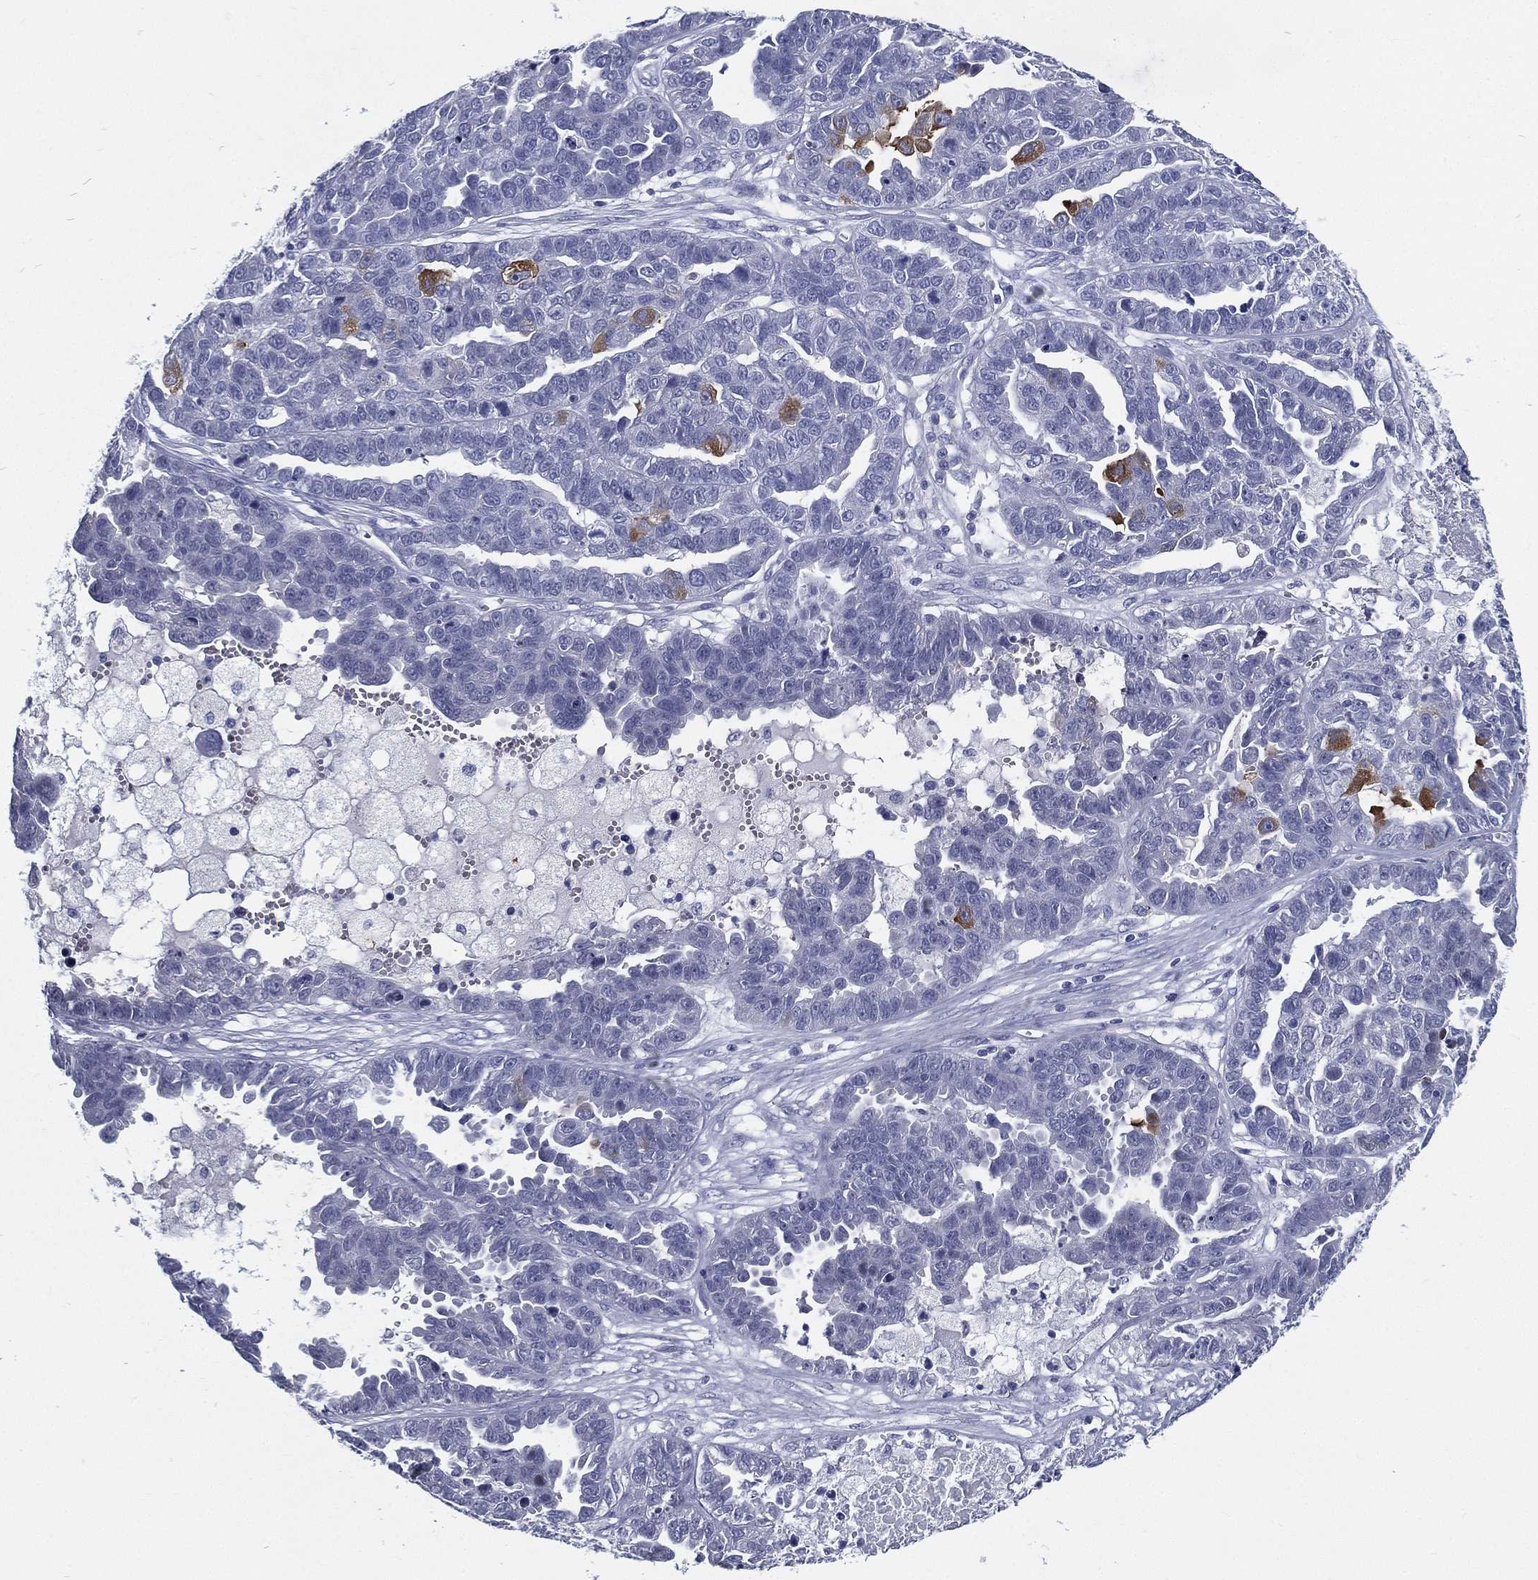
{"staining": {"intensity": "strong", "quantity": "<25%", "location": "cytoplasmic/membranous"}, "tissue": "ovarian cancer", "cell_type": "Tumor cells", "image_type": "cancer", "snomed": [{"axis": "morphology", "description": "Cystadenocarcinoma, serous, NOS"}, {"axis": "topography", "description": "Ovary"}], "caption": "A brown stain shows strong cytoplasmic/membranous expression of a protein in ovarian cancer (serous cystadenocarcinoma) tumor cells.", "gene": "RSPH4A", "patient": {"sex": "female", "age": 87}}